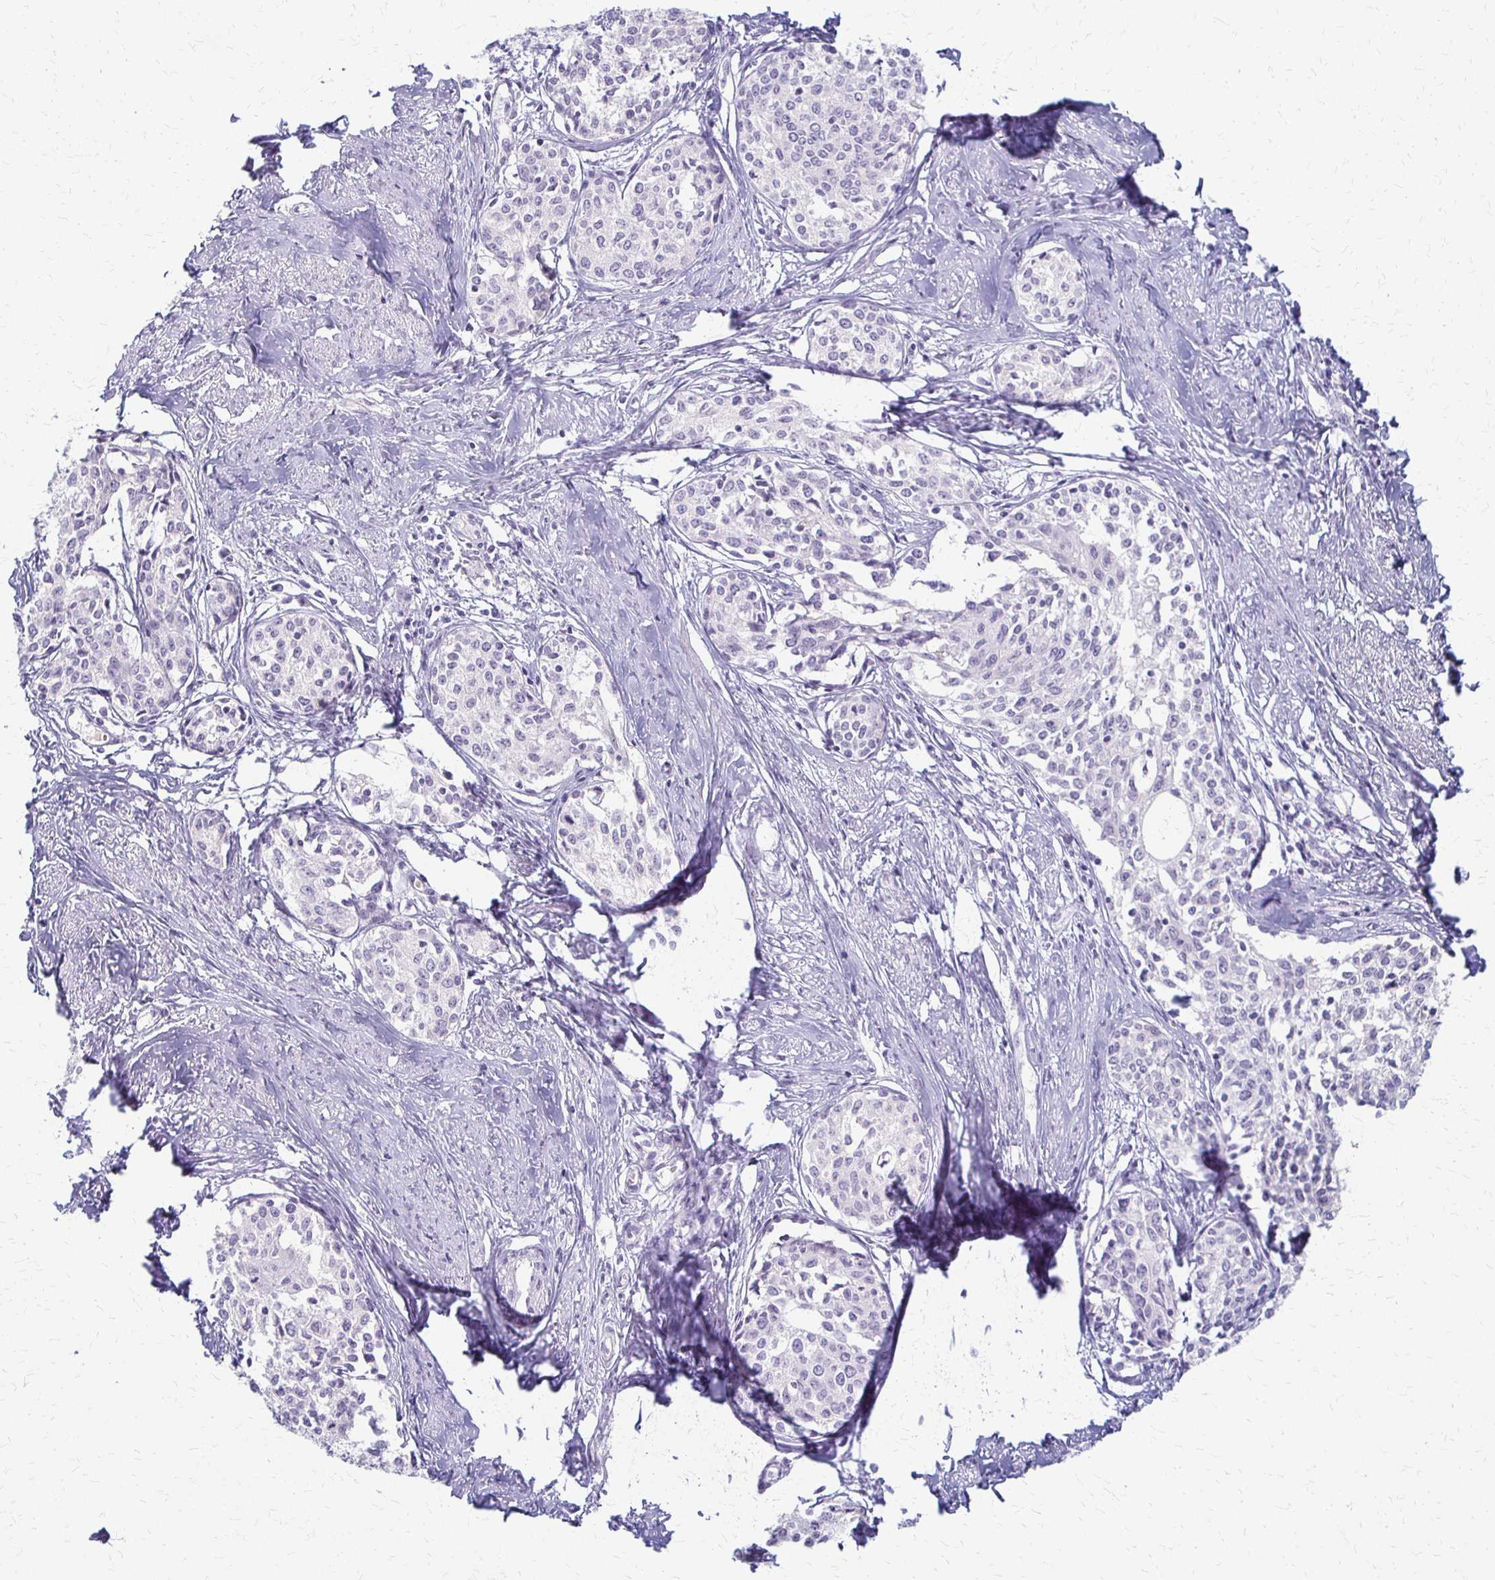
{"staining": {"intensity": "negative", "quantity": "none", "location": "none"}, "tissue": "cervical cancer", "cell_type": "Tumor cells", "image_type": "cancer", "snomed": [{"axis": "morphology", "description": "Squamous cell carcinoma, NOS"}, {"axis": "morphology", "description": "Adenocarcinoma, NOS"}, {"axis": "topography", "description": "Cervix"}], "caption": "Immunohistochemistry (IHC) of human squamous cell carcinoma (cervical) displays no staining in tumor cells.", "gene": "ACP5", "patient": {"sex": "female", "age": 52}}